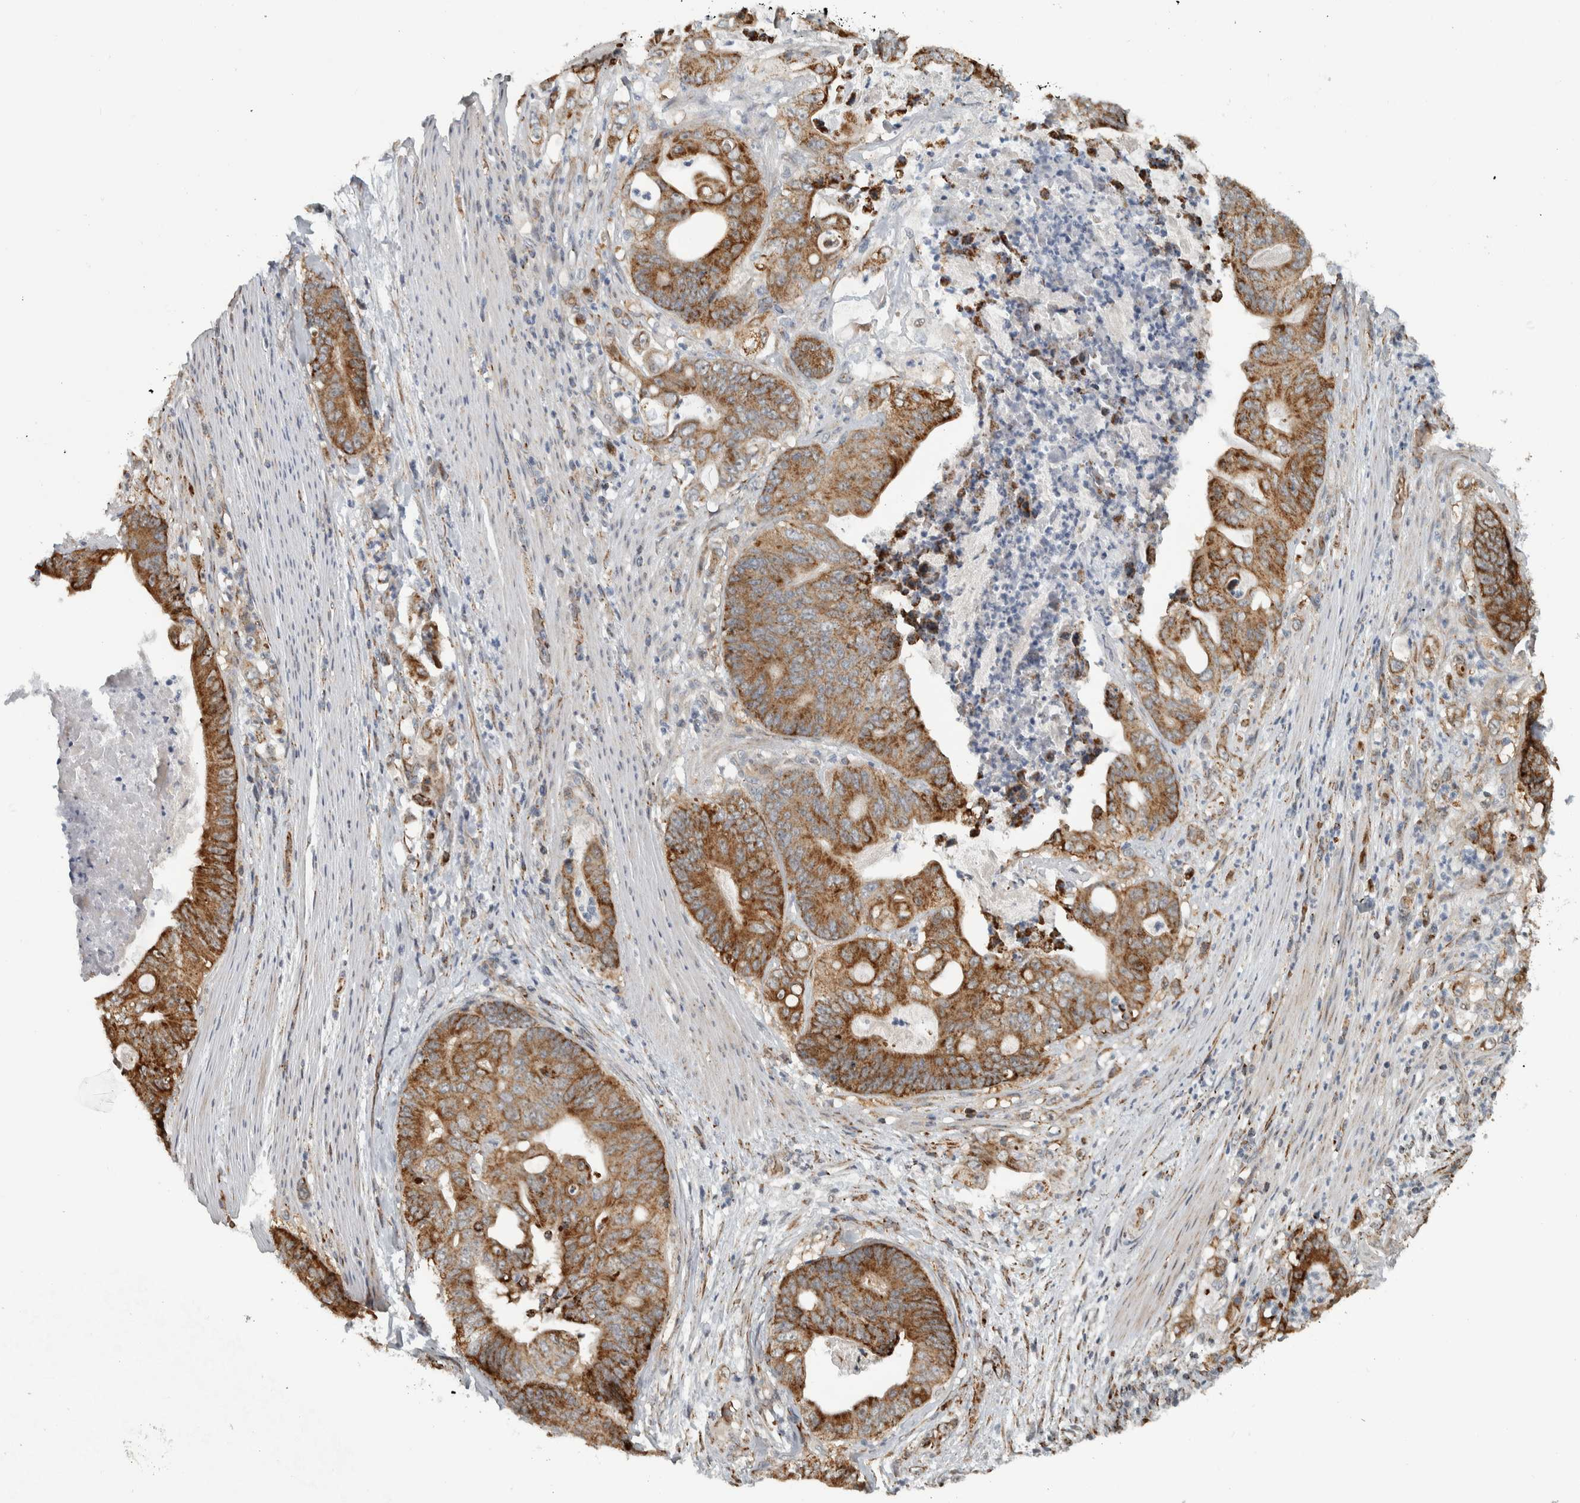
{"staining": {"intensity": "moderate", "quantity": ">75%", "location": "cytoplasmic/membranous"}, "tissue": "stomach cancer", "cell_type": "Tumor cells", "image_type": "cancer", "snomed": [{"axis": "morphology", "description": "Adenocarcinoma, NOS"}, {"axis": "topography", "description": "Stomach"}], "caption": "IHC image of human adenocarcinoma (stomach) stained for a protein (brown), which demonstrates medium levels of moderate cytoplasmic/membranous positivity in about >75% of tumor cells.", "gene": "PPM1K", "patient": {"sex": "female", "age": 73}}